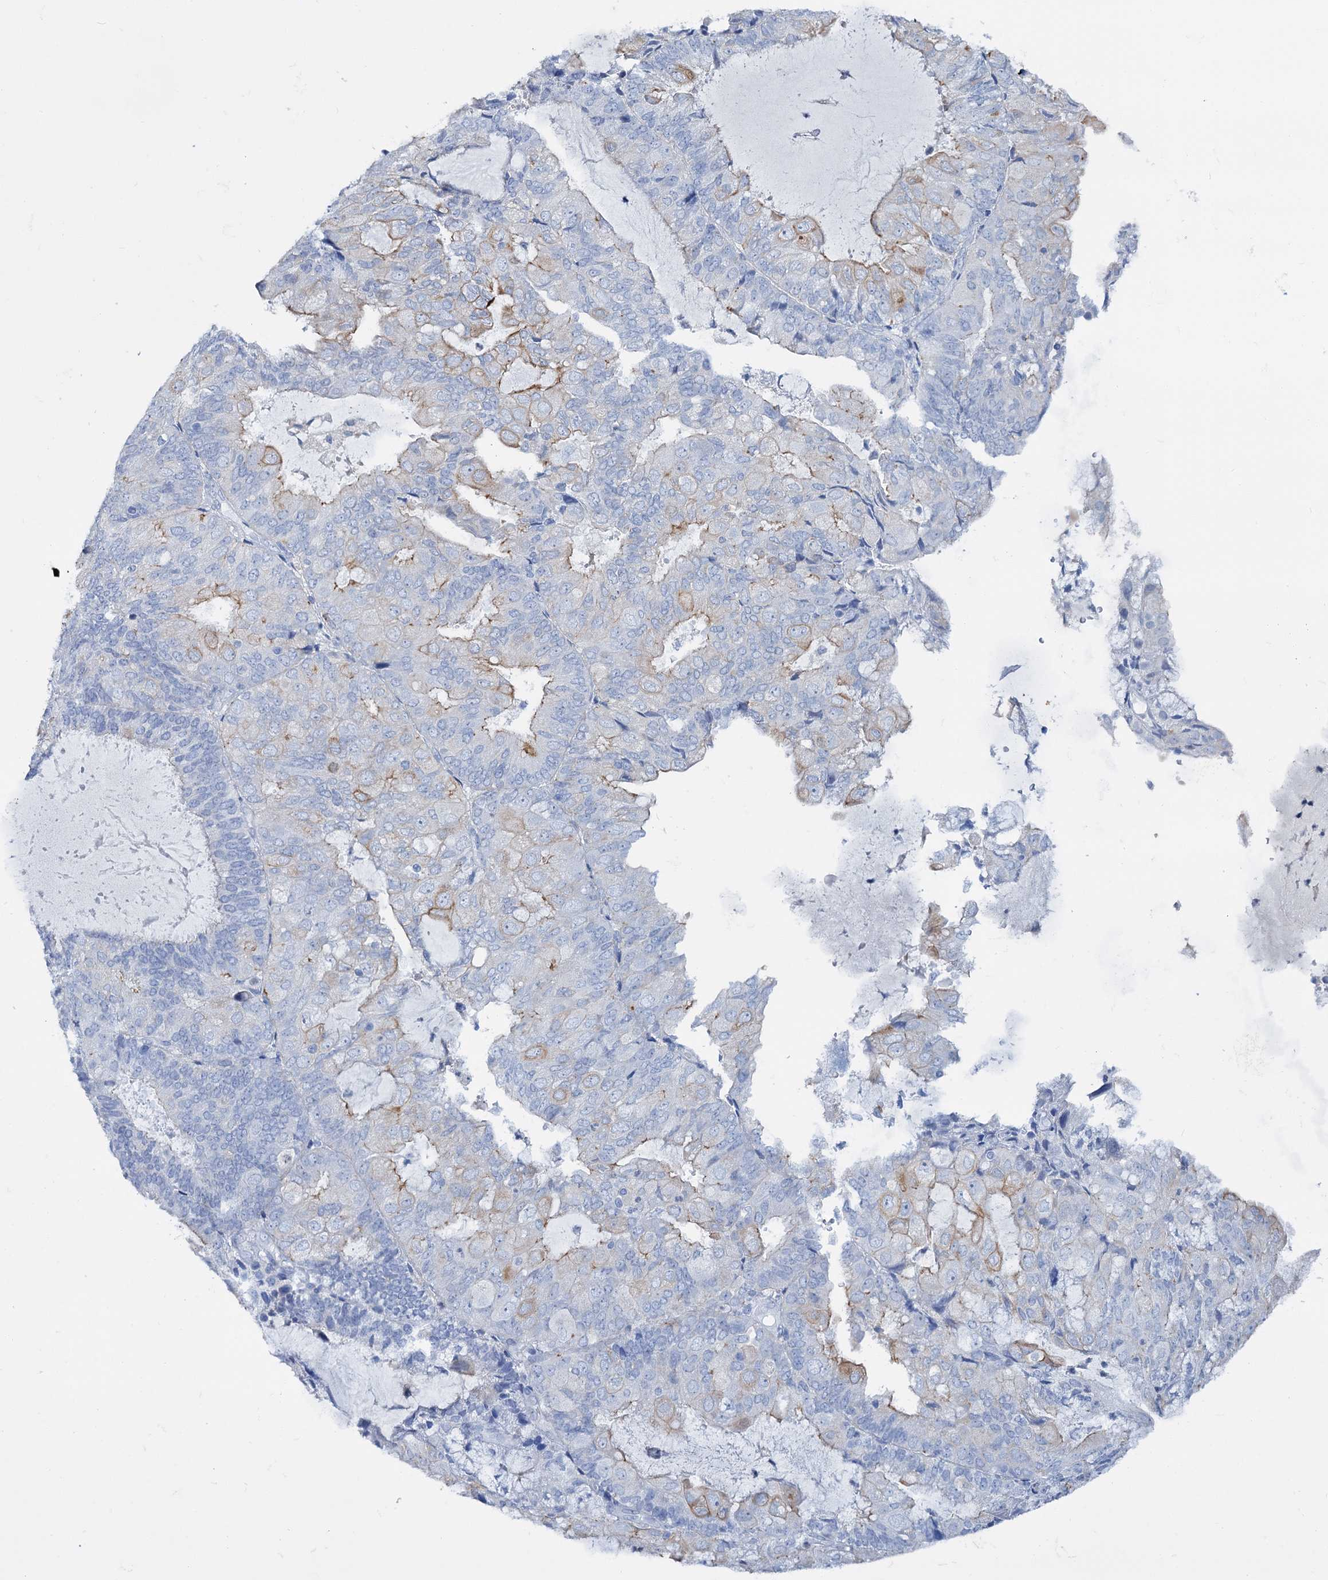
{"staining": {"intensity": "moderate", "quantity": "<25%", "location": "cytoplasmic/membranous"}, "tissue": "endometrial cancer", "cell_type": "Tumor cells", "image_type": "cancer", "snomed": [{"axis": "morphology", "description": "Adenocarcinoma, NOS"}, {"axis": "topography", "description": "Endometrium"}], "caption": "Tumor cells demonstrate low levels of moderate cytoplasmic/membranous staining in approximately <25% of cells in endometrial cancer (adenocarcinoma). (DAB IHC, brown staining for protein, blue staining for nuclei).", "gene": "FAAP20", "patient": {"sex": "female", "age": 81}}